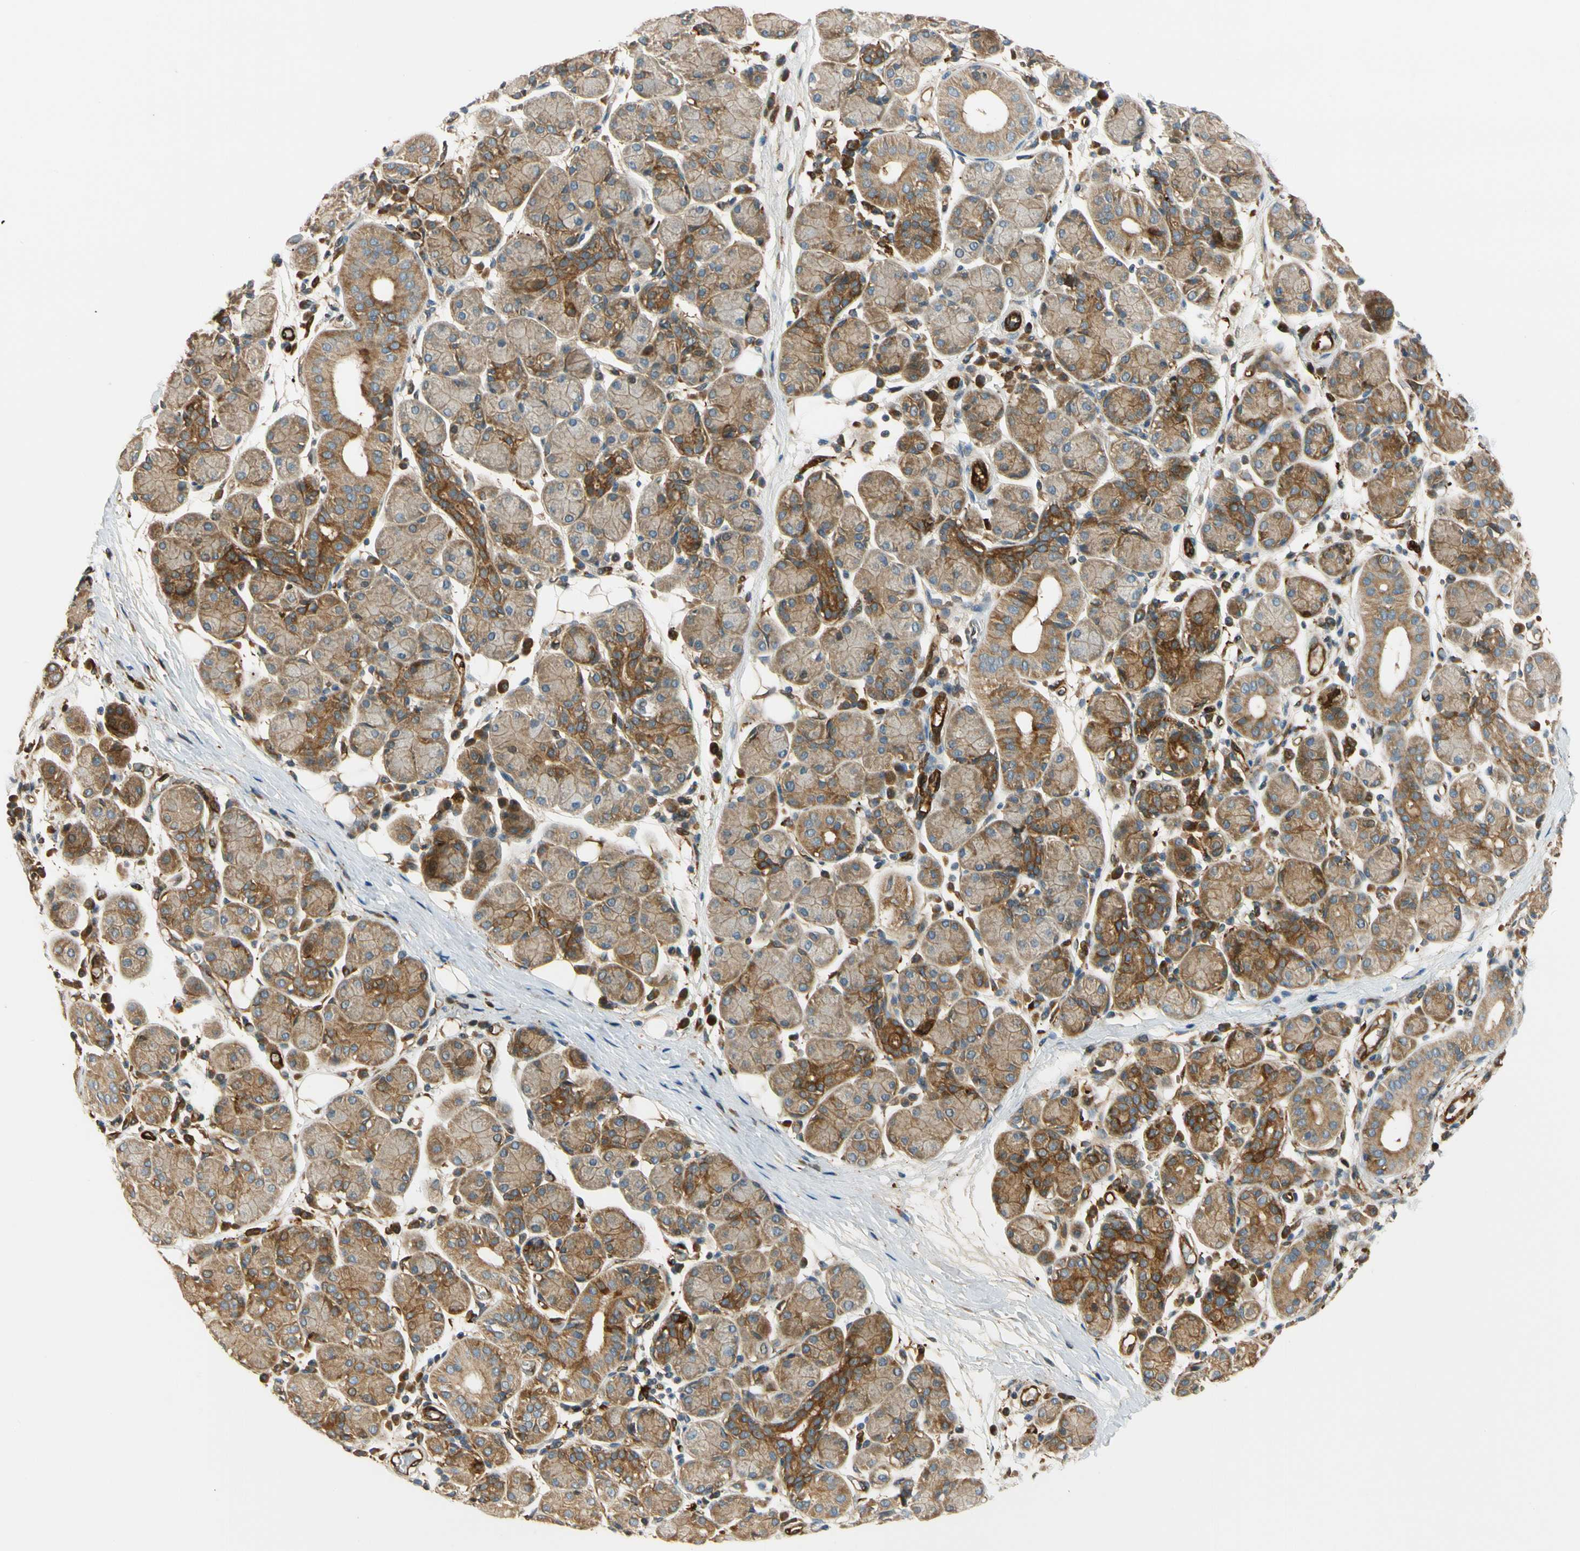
{"staining": {"intensity": "moderate", "quantity": "25%-75%", "location": "cytoplasmic/membranous"}, "tissue": "salivary gland", "cell_type": "Glandular cells", "image_type": "normal", "snomed": [{"axis": "morphology", "description": "Normal tissue, NOS"}, {"axis": "morphology", "description": "Inflammation, NOS"}, {"axis": "topography", "description": "Lymph node"}, {"axis": "topography", "description": "Salivary gland"}], "caption": "Moderate cytoplasmic/membranous positivity is seen in about 25%-75% of glandular cells in normal salivary gland. (DAB = brown stain, brightfield microscopy at high magnification).", "gene": "PARP14", "patient": {"sex": "male", "age": 3}}